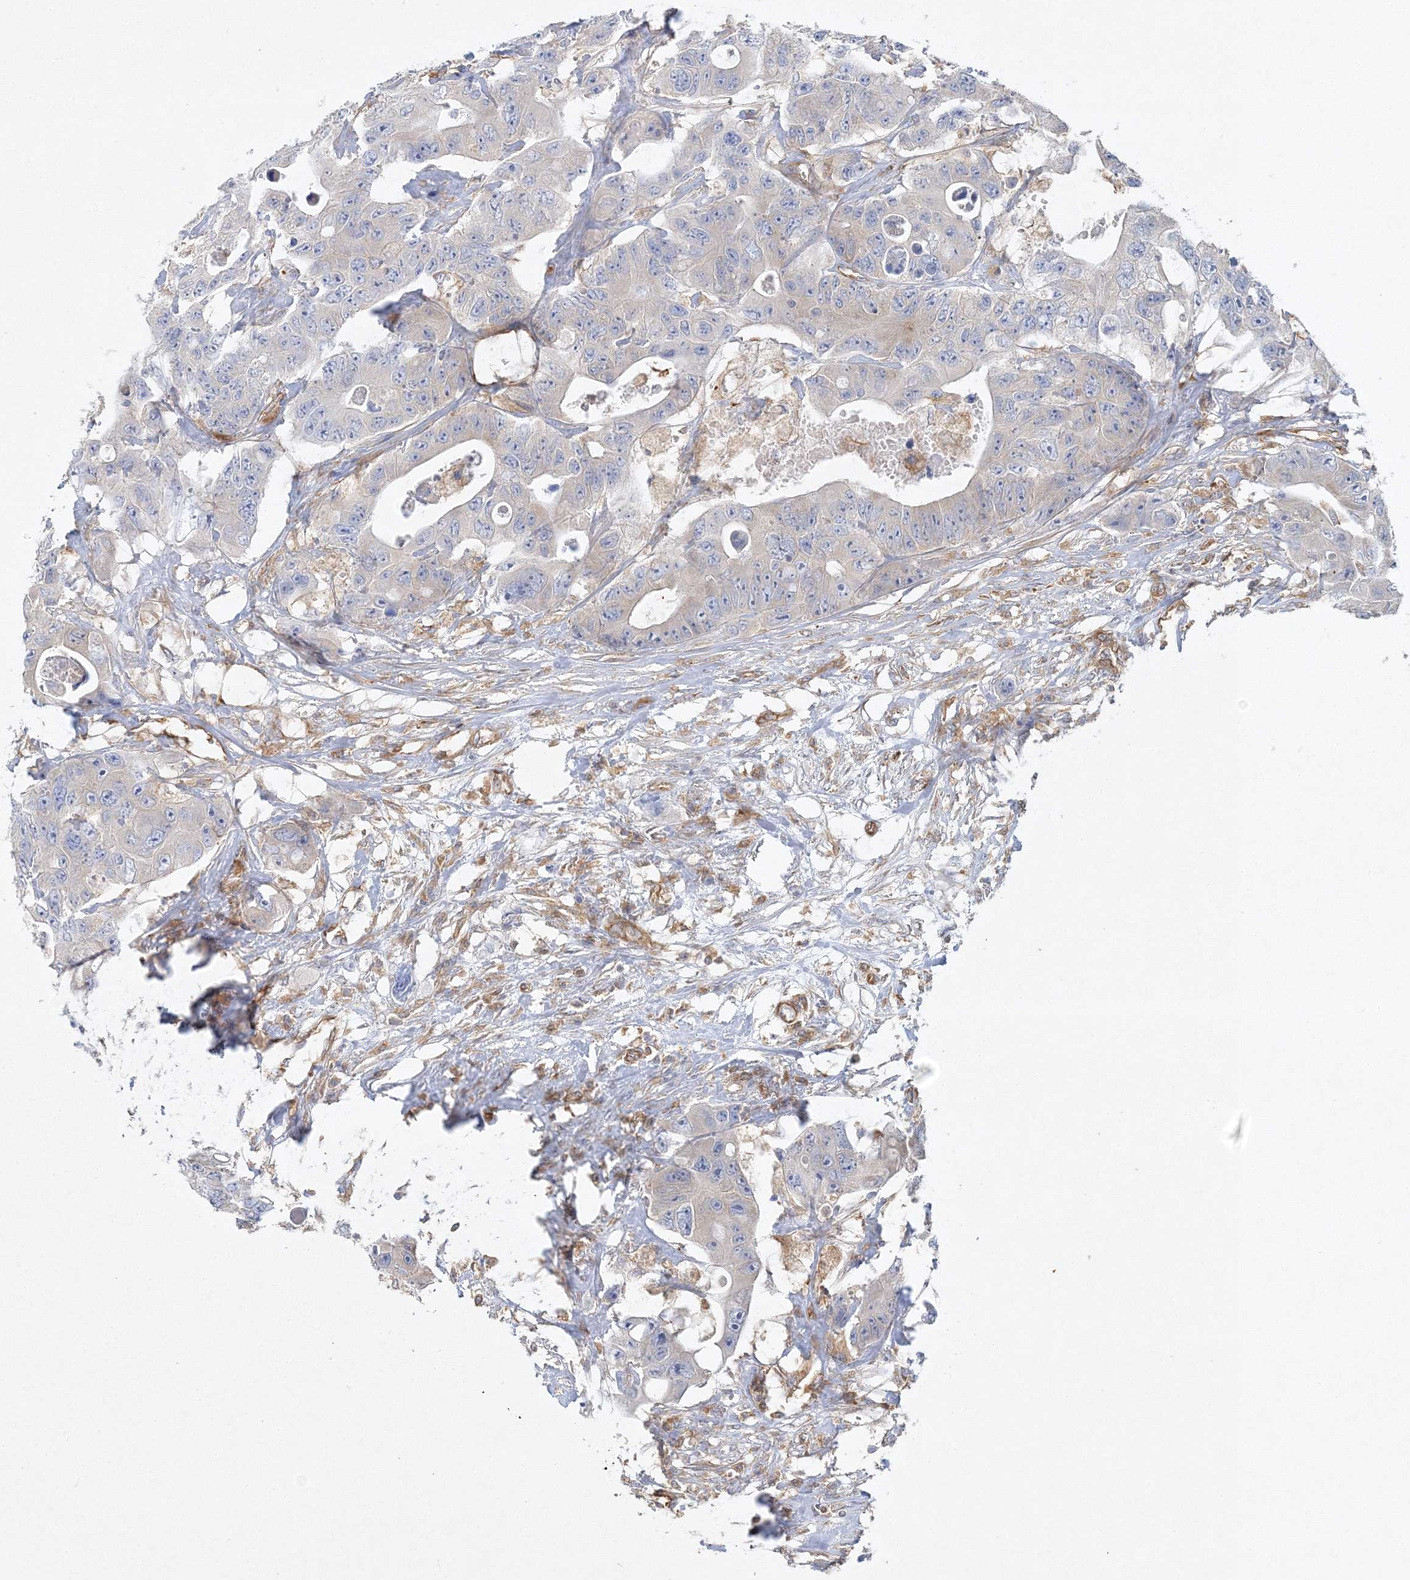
{"staining": {"intensity": "negative", "quantity": "none", "location": "none"}, "tissue": "colorectal cancer", "cell_type": "Tumor cells", "image_type": "cancer", "snomed": [{"axis": "morphology", "description": "Adenocarcinoma, NOS"}, {"axis": "topography", "description": "Colon"}], "caption": "Colorectal cancer (adenocarcinoma) stained for a protein using IHC shows no positivity tumor cells.", "gene": "WDR37", "patient": {"sex": "female", "age": 46}}